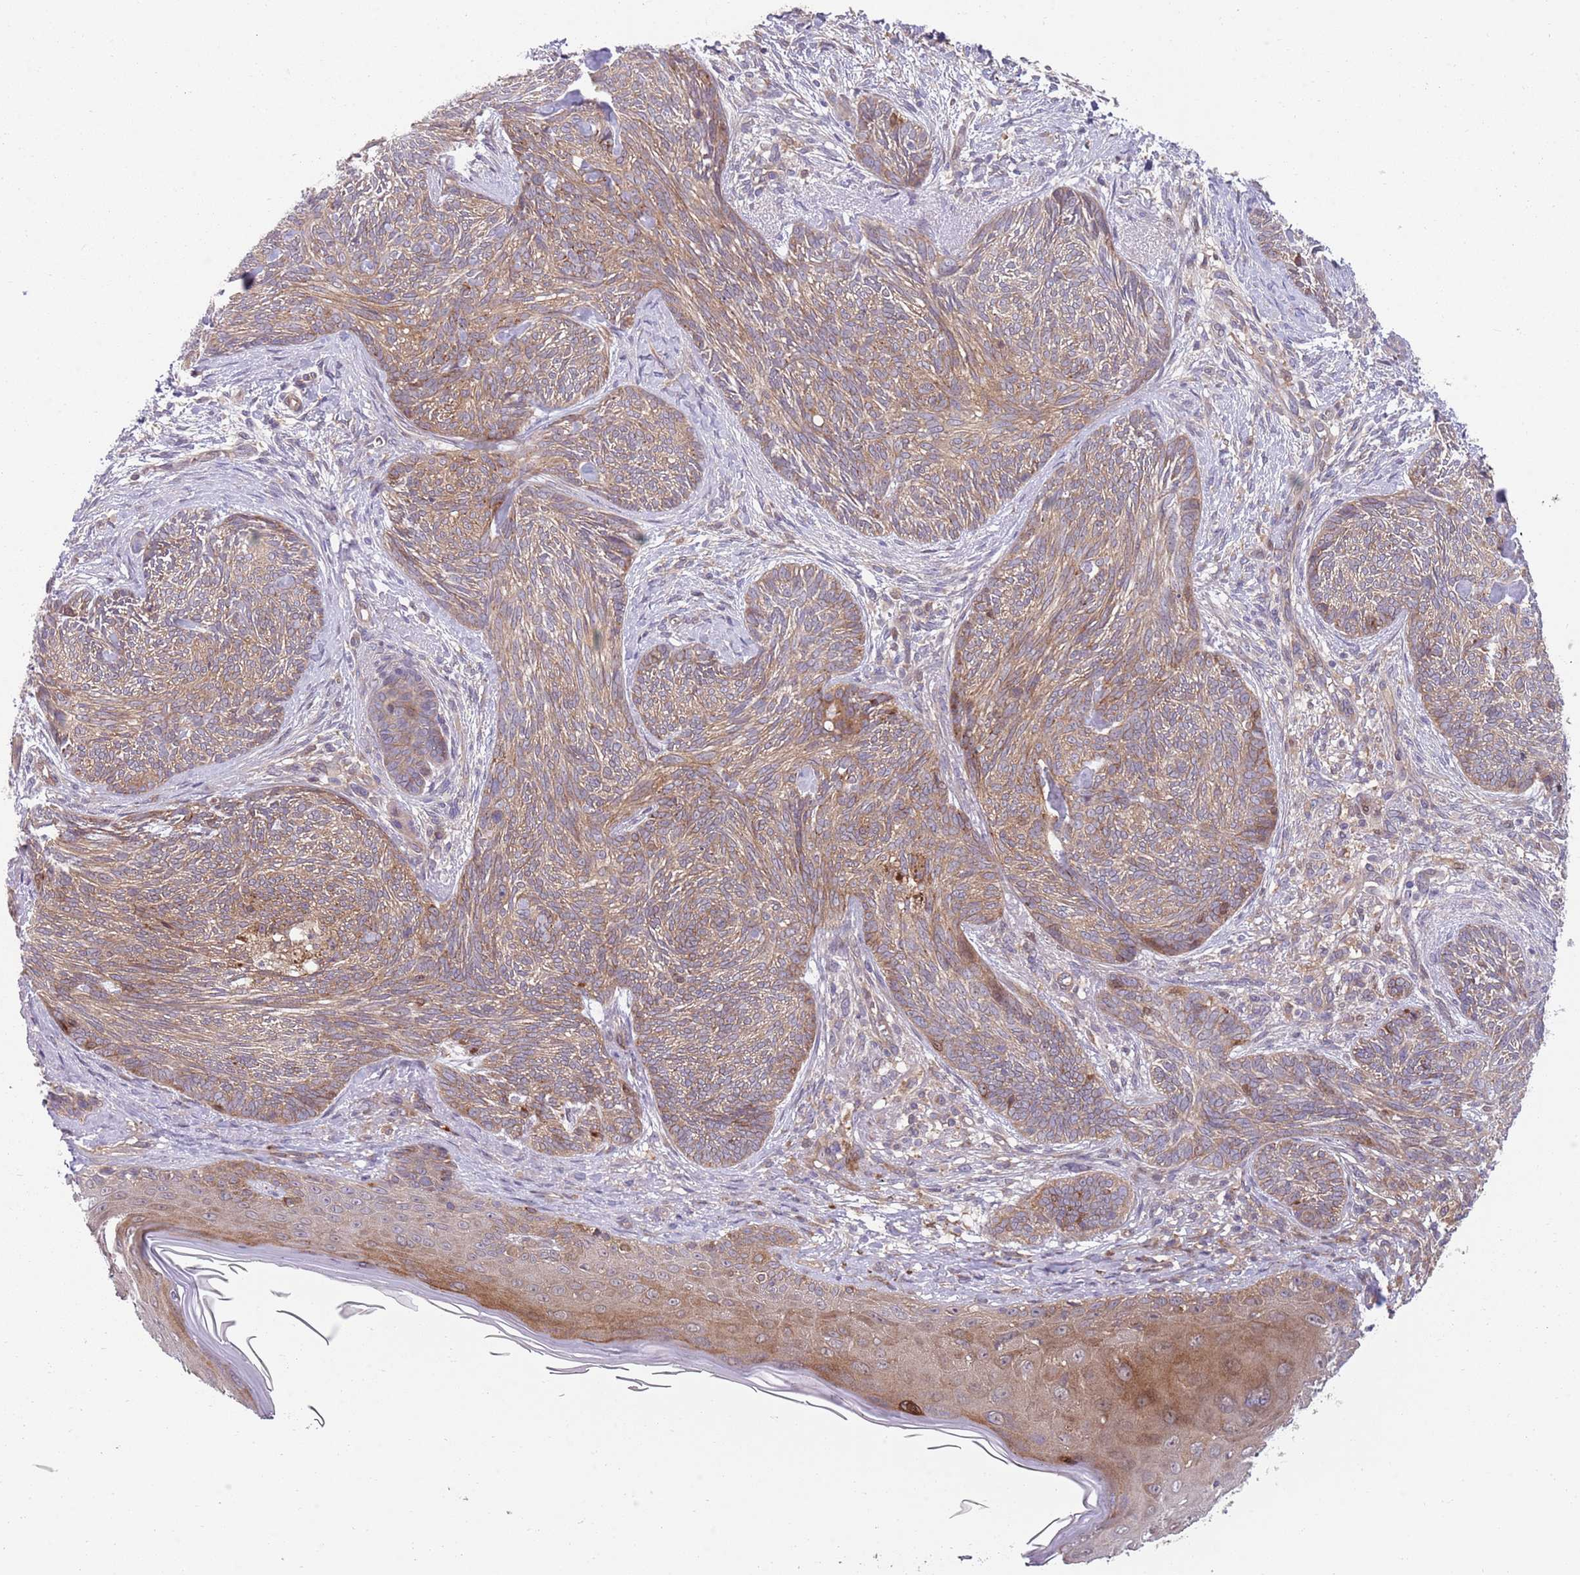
{"staining": {"intensity": "weak", "quantity": ">75%", "location": "cytoplasmic/membranous"}, "tissue": "skin cancer", "cell_type": "Tumor cells", "image_type": "cancer", "snomed": [{"axis": "morphology", "description": "Basal cell carcinoma"}, {"axis": "topography", "description": "Skin"}], "caption": "Basal cell carcinoma (skin) was stained to show a protein in brown. There is low levels of weak cytoplasmic/membranous expression in approximately >75% of tumor cells.", "gene": "GGA1", "patient": {"sex": "male", "age": 73}}